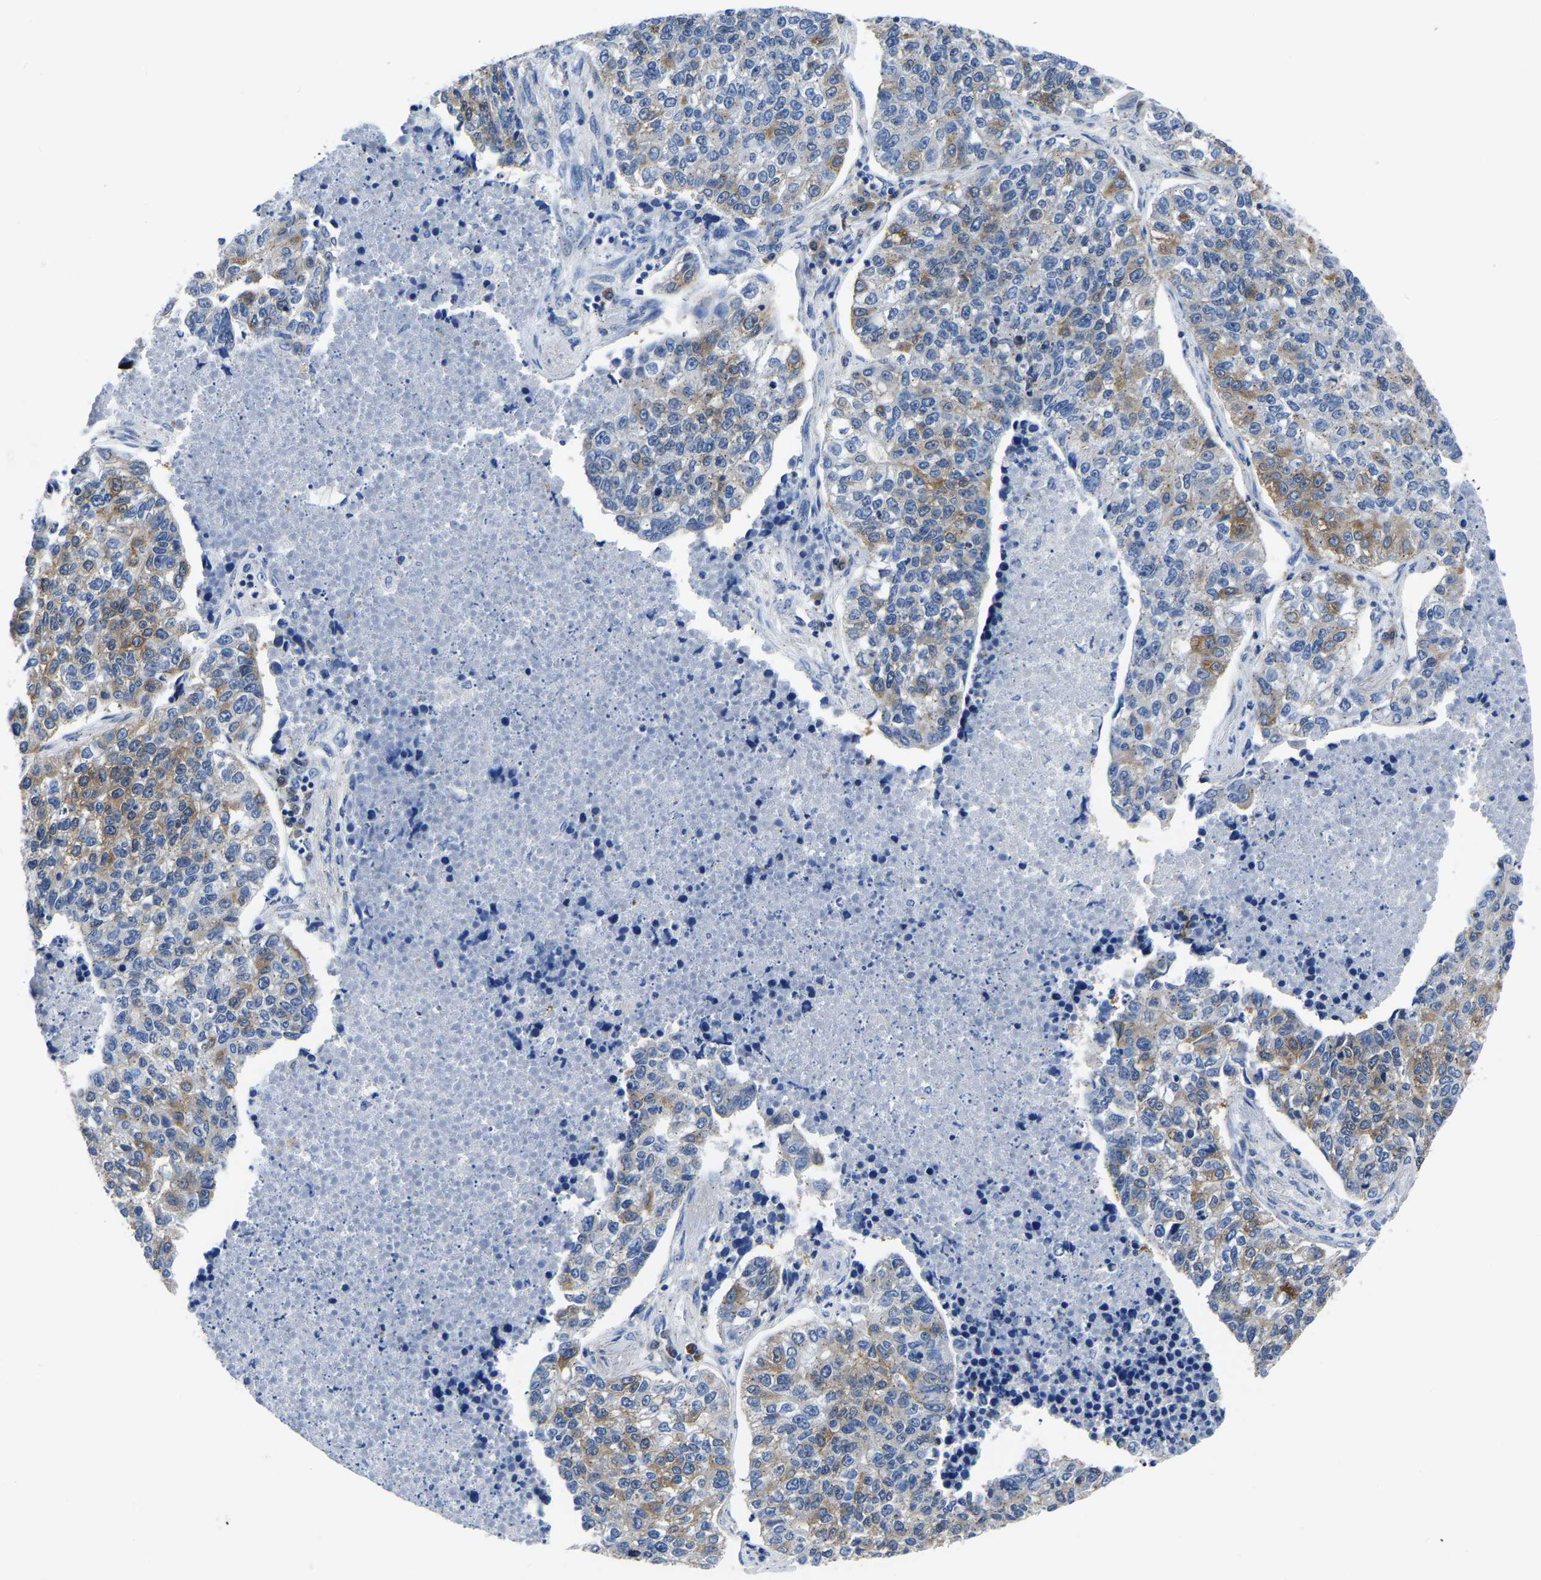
{"staining": {"intensity": "moderate", "quantity": "25%-75%", "location": "cytoplasmic/membranous"}, "tissue": "lung cancer", "cell_type": "Tumor cells", "image_type": "cancer", "snomed": [{"axis": "morphology", "description": "Adenocarcinoma, NOS"}, {"axis": "topography", "description": "Lung"}], "caption": "Immunohistochemistry staining of adenocarcinoma (lung), which exhibits medium levels of moderate cytoplasmic/membranous positivity in about 25%-75% of tumor cells indicating moderate cytoplasmic/membranous protein expression. The staining was performed using DAB (brown) for protein detection and nuclei were counterstained in hematoxylin (blue).", "gene": "TFG", "patient": {"sex": "male", "age": 49}}